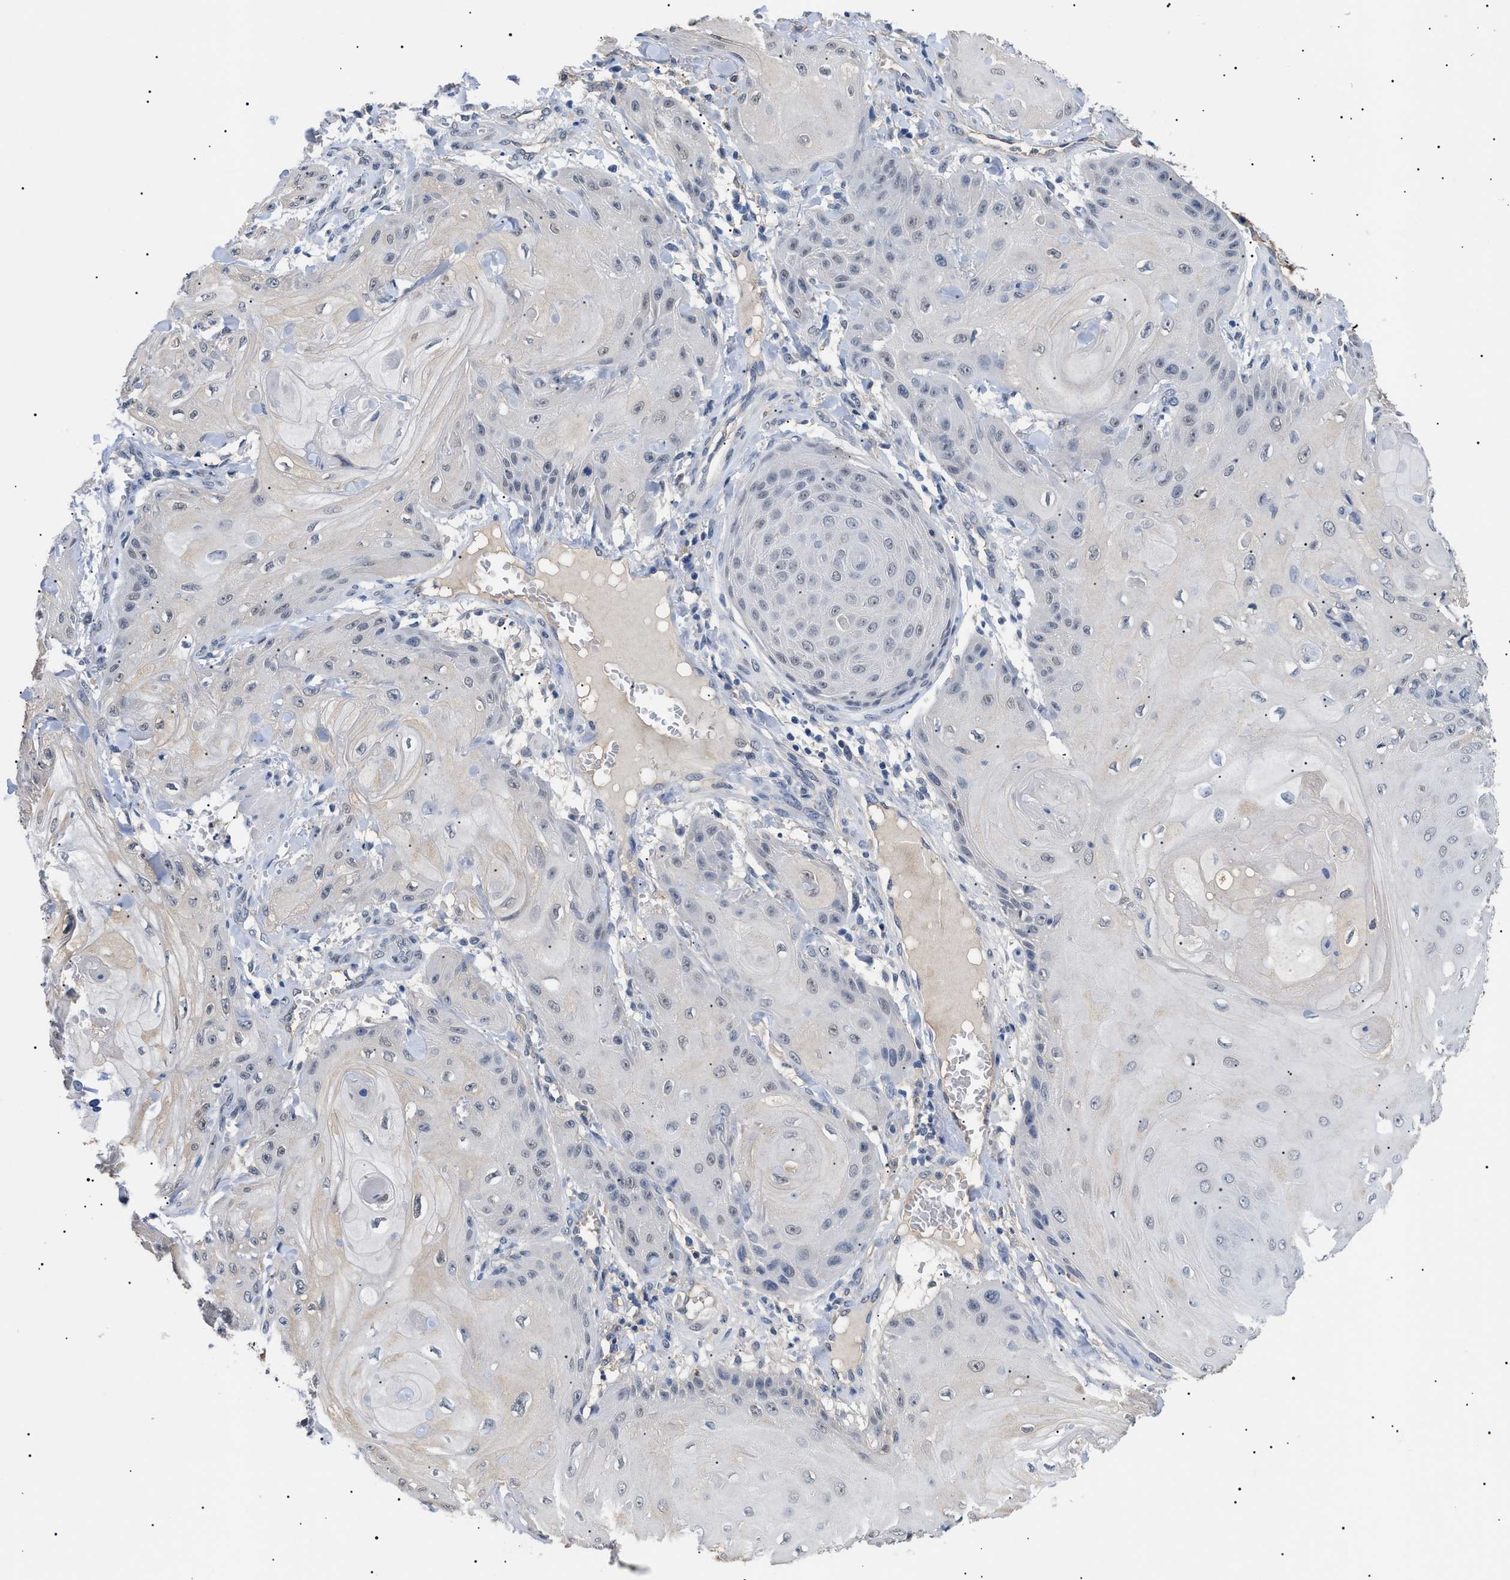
{"staining": {"intensity": "weak", "quantity": "<25%", "location": "cytoplasmic/membranous"}, "tissue": "skin cancer", "cell_type": "Tumor cells", "image_type": "cancer", "snomed": [{"axis": "morphology", "description": "Squamous cell carcinoma, NOS"}, {"axis": "topography", "description": "Skin"}], "caption": "High magnification brightfield microscopy of squamous cell carcinoma (skin) stained with DAB (3,3'-diaminobenzidine) (brown) and counterstained with hematoxylin (blue): tumor cells show no significant expression.", "gene": "PRRT2", "patient": {"sex": "male", "age": 74}}